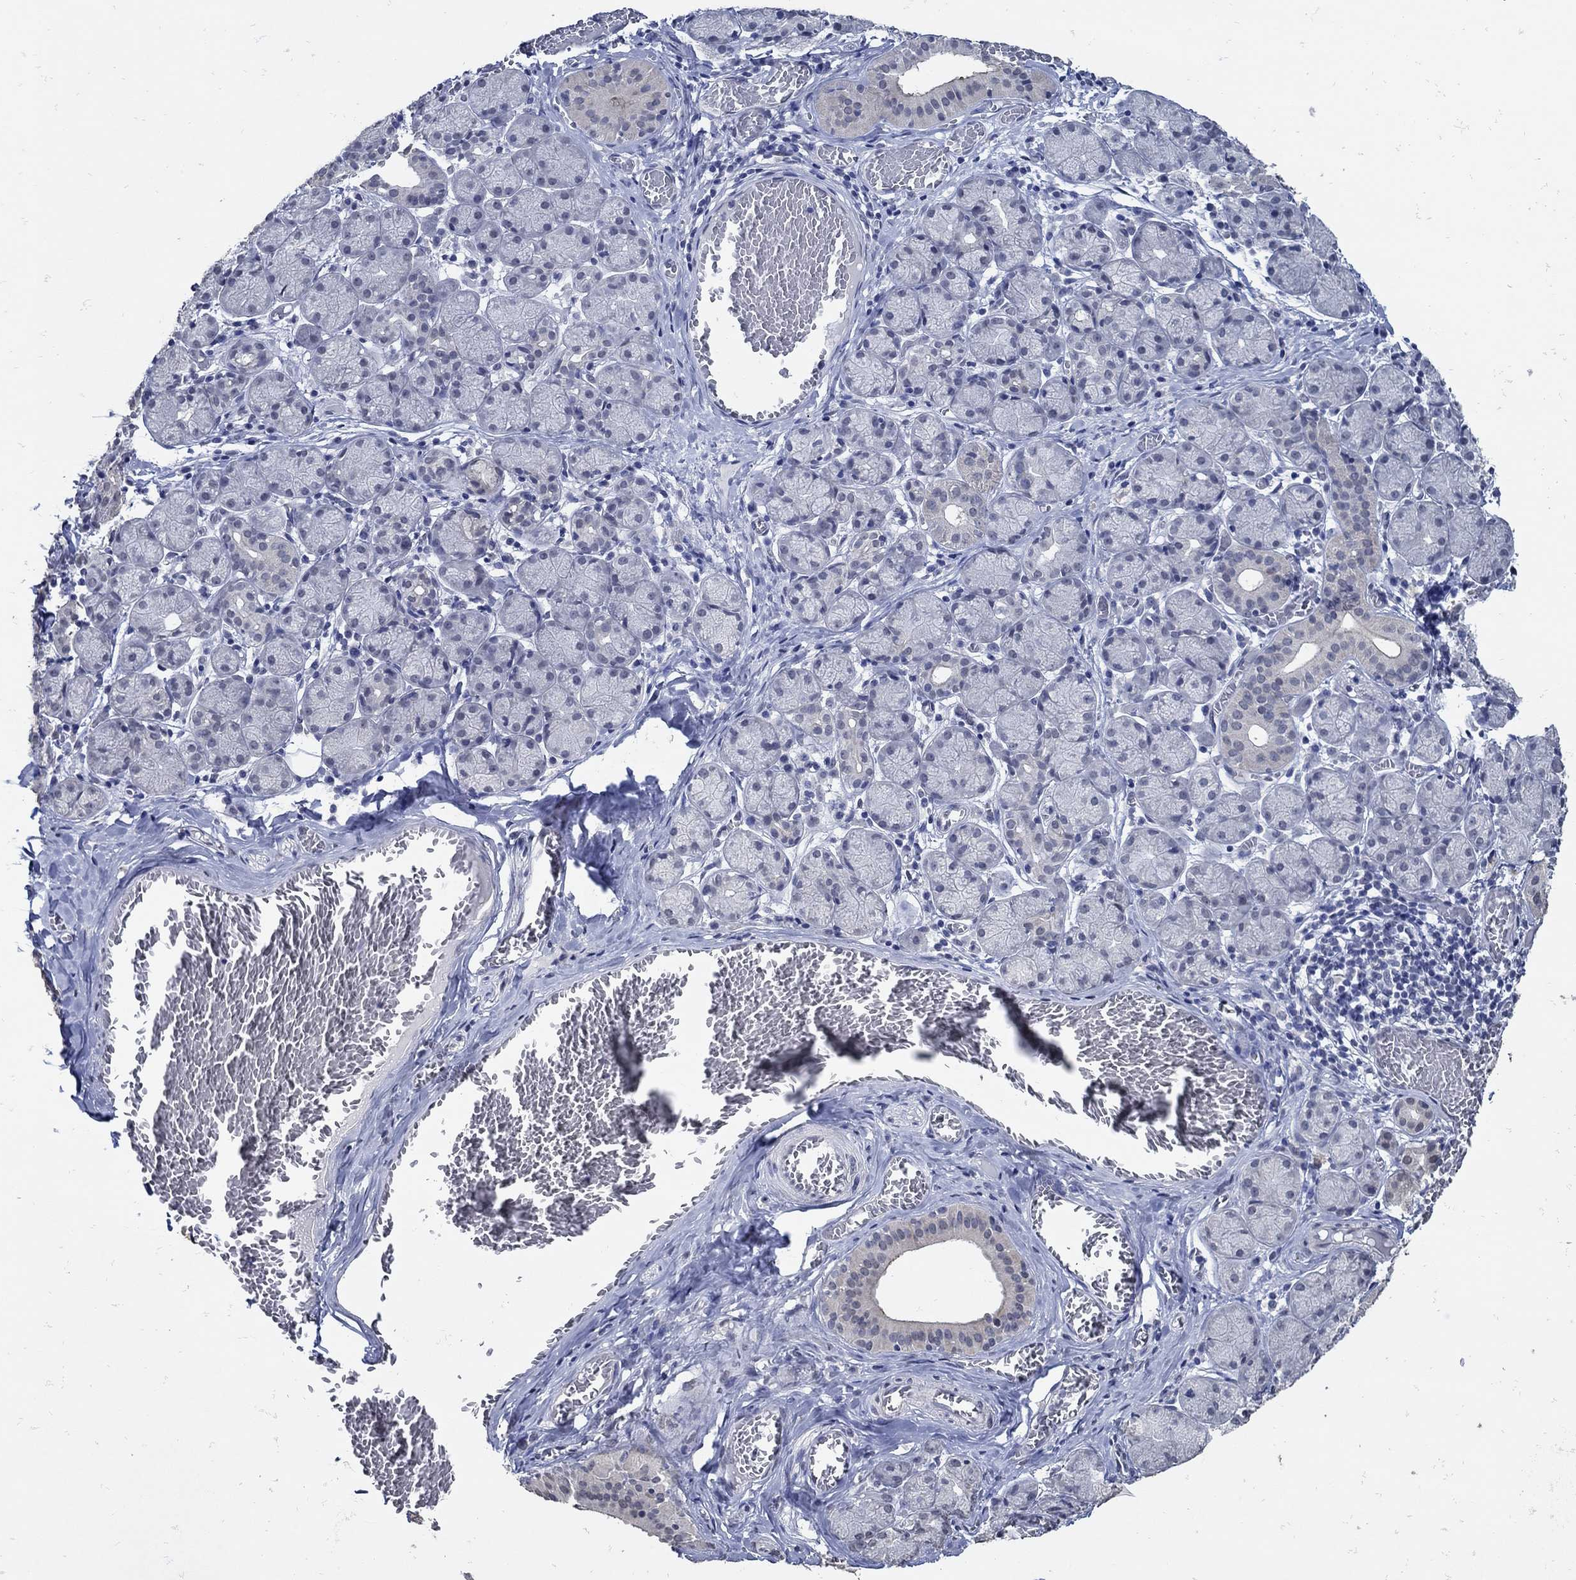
{"staining": {"intensity": "negative", "quantity": "none", "location": "none"}, "tissue": "salivary gland", "cell_type": "Glandular cells", "image_type": "normal", "snomed": [{"axis": "morphology", "description": "Normal tissue, NOS"}, {"axis": "topography", "description": "Salivary gland"}, {"axis": "topography", "description": "Peripheral nerve tissue"}], "caption": "Immunohistochemistry of benign human salivary gland reveals no positivity in glandular cells. (DAB (3,3'-diaminobenzidine) IHC visualized using brightfield microscopy, high magnification).", "gene": "KCNN3", "patient": {"sex": "female", "age": 24}}